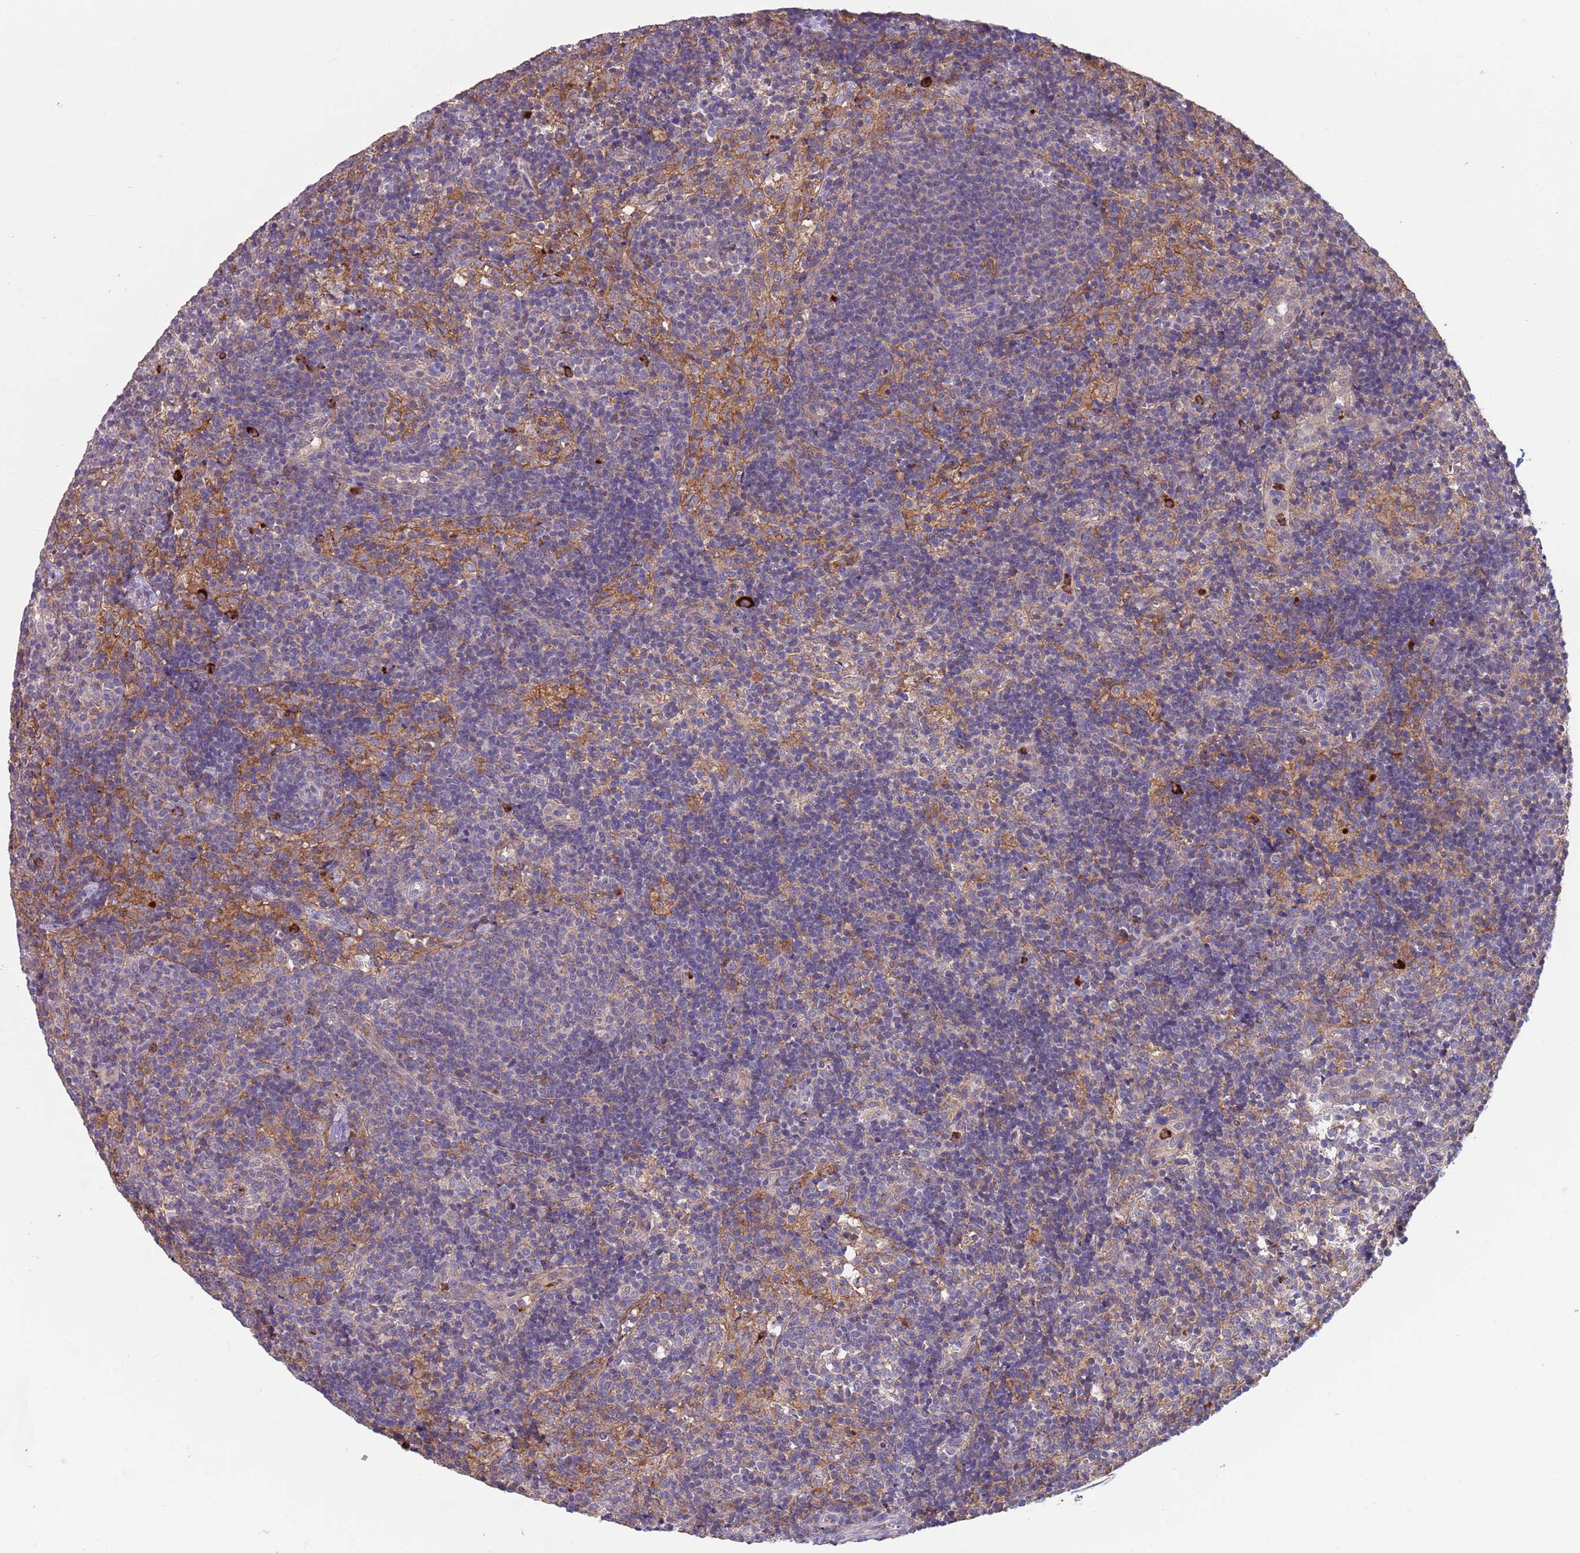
{"staining": {"intensity": "weak", "quantity": "<25%", "location": "cytoplasmic/membranous"}, "tissue": "lymph node", "cell_type": "Germinal center cells", "image_type": "normal", "snomed": [{"axis": "morphology", "description": "Normal tissue, NOS"}, {"axis": "topography", "description": "Lymph node"}], "caption": "Human lymph node stained for a protein using immunohistochemistry (IHC) exhibits no staining in germinal center cells.", "gene": "DDT", "patient": {"sex": "female", "age": 30}}